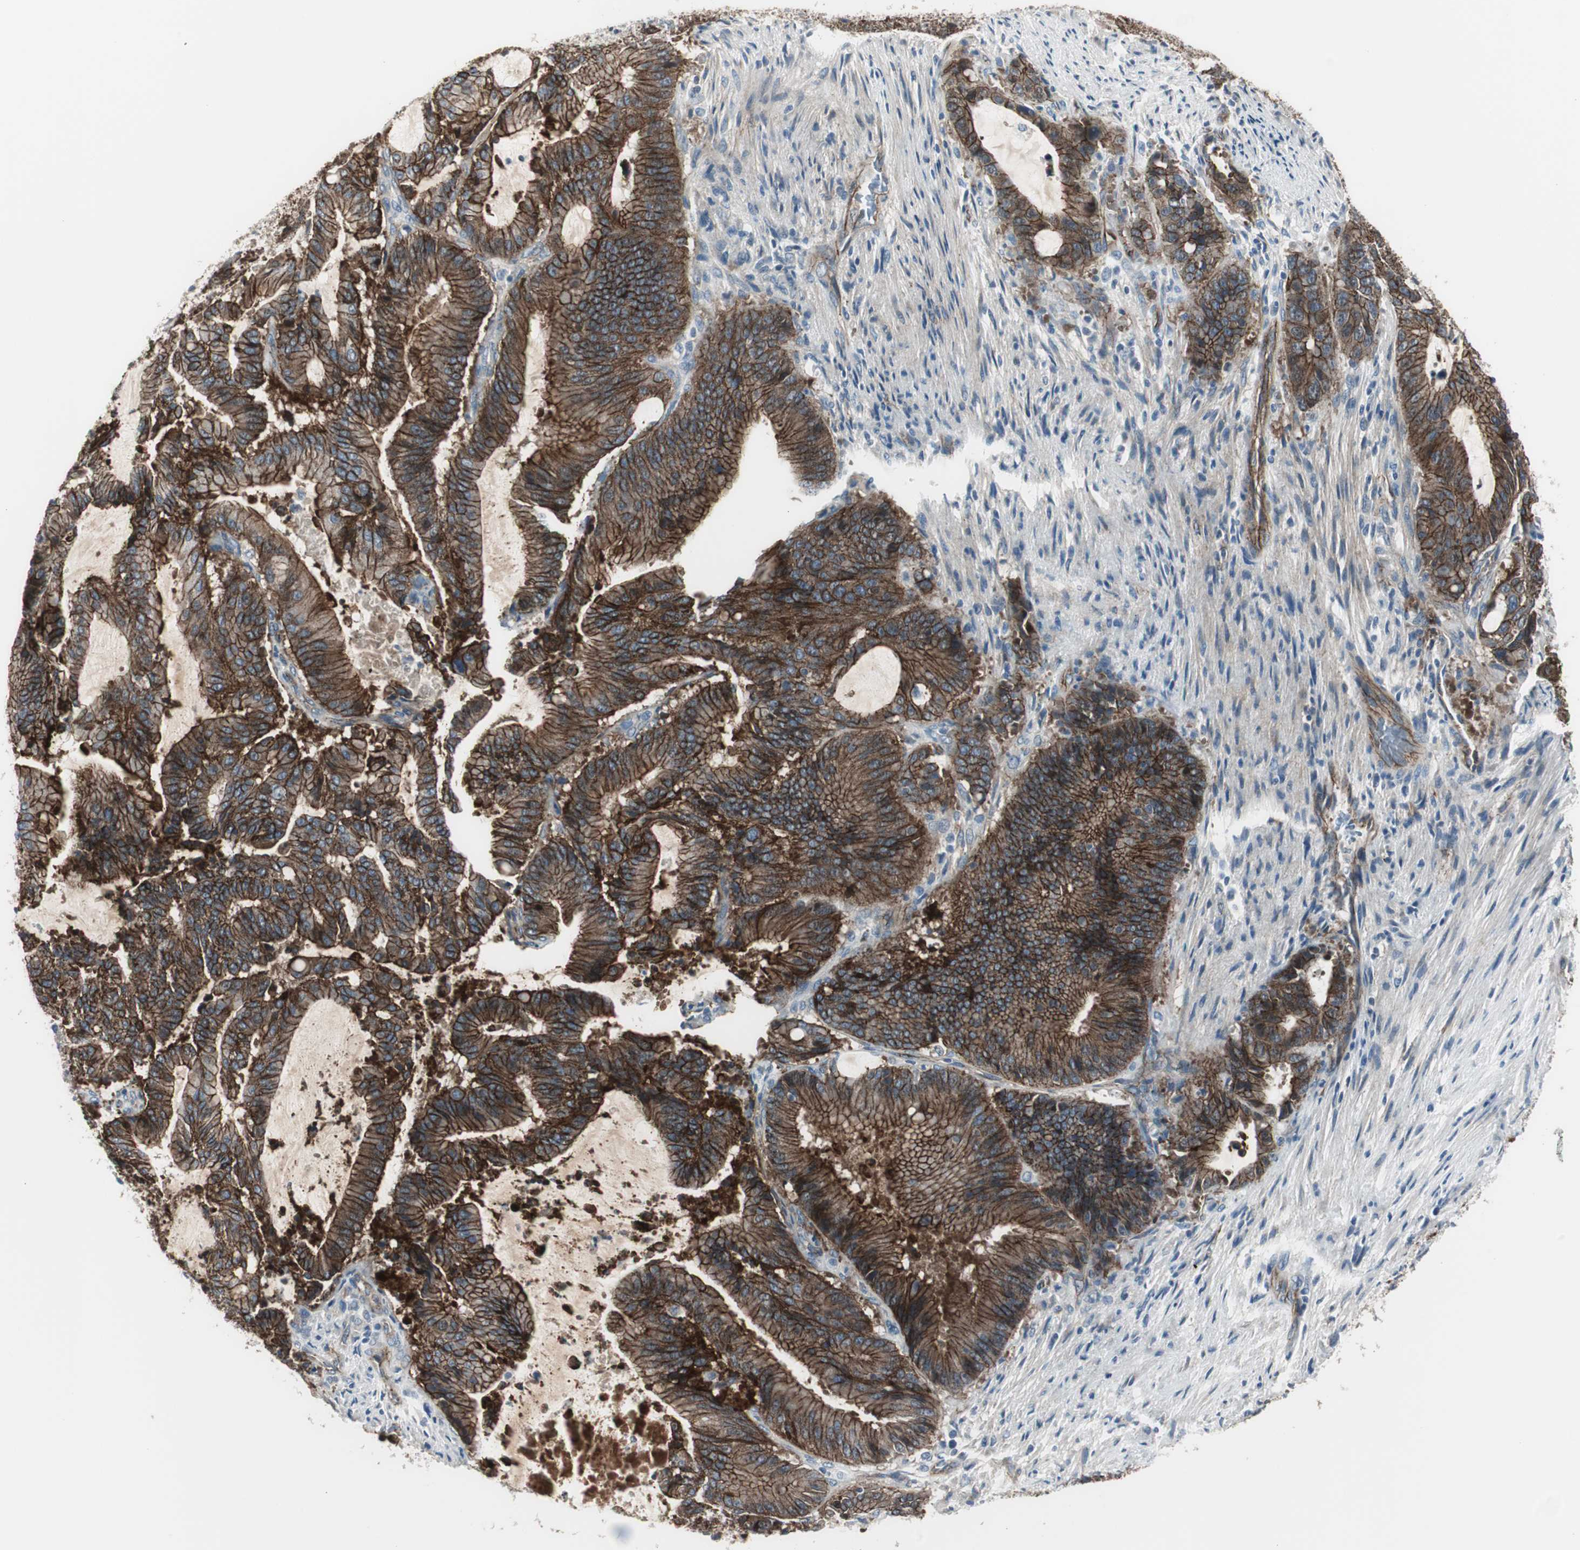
{"staining": {"intensity": "strong", "quantity": ">75%", "location": "cytoplasmic/membranous"}, "tissue": "liver cancer", "cell_type": "Tumor cells", "image_type": "cancer", "snomed": [{"axis": "morphology", "description": "Cholangiocarcinoma"}, {"axis": "topography", "description": "Liver"}], "caption": "Strong cytoplasmic/membranous protein positivity is present in approximately >75% of tumor cells in liver cancer (cholangiocarcinoma).", "gene": "STXBP4", "patient": {"sex": "female", "age": 73}}